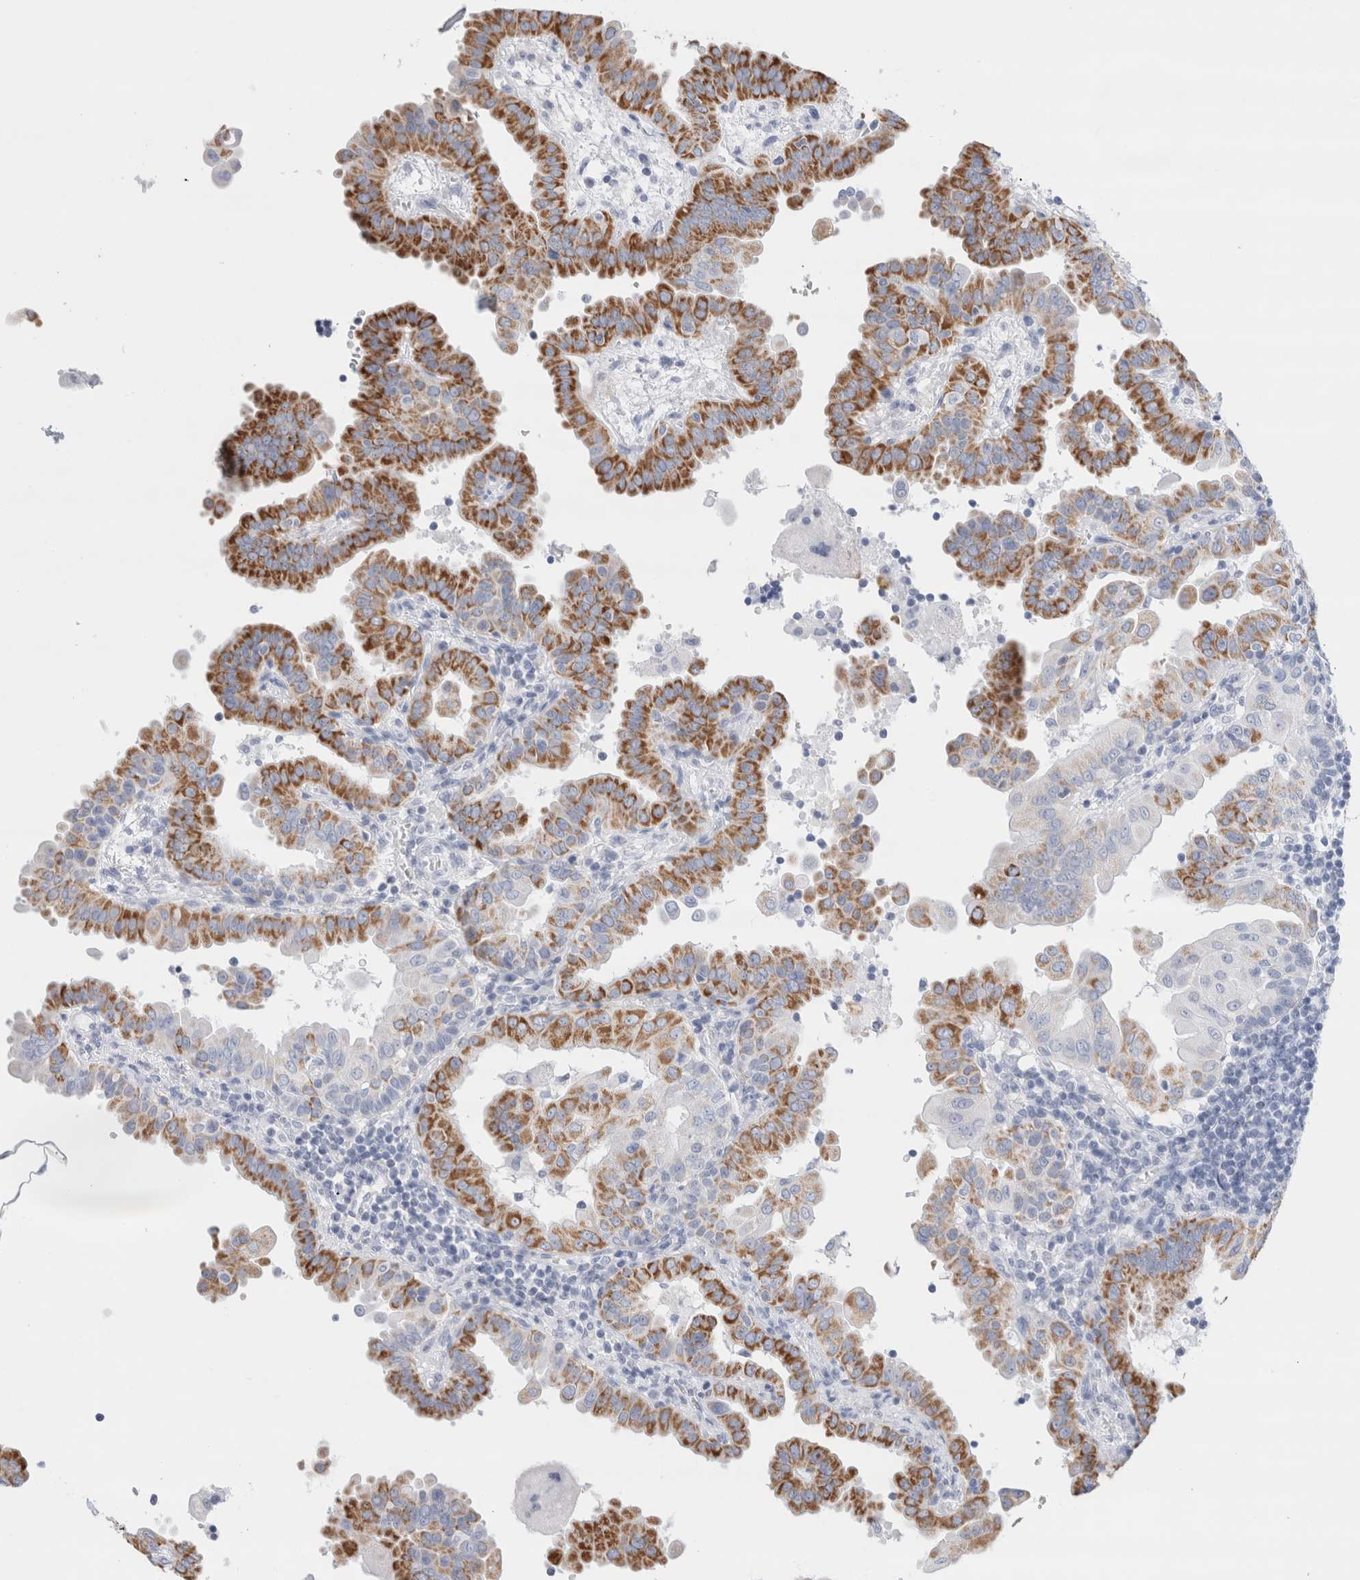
{"staining": {"intensity": "strong", "quantity": "25%-75%", "location": "cytoplasmic/membranous"}, "tissue": "thyroid cancer", "cell_type": "Tumor cells", "image_type": "cancer", "snomed": [{"axis": "morphology", "description": "Papillary adenocarcinoma, NOS"}, {"axis": "topography", "description": "Thyroid gland"}], "caption": "DAB (3,3'-diaminobenzidine) immunohistochemical staining of human thyroid papillary adenocarcinoma exhibits strong cytoplasmic/membranous protein expression in about 25%-75% of tumor cells.", "gene": "ECHDC2", "patient": {"sex": "male", "age": 33}}